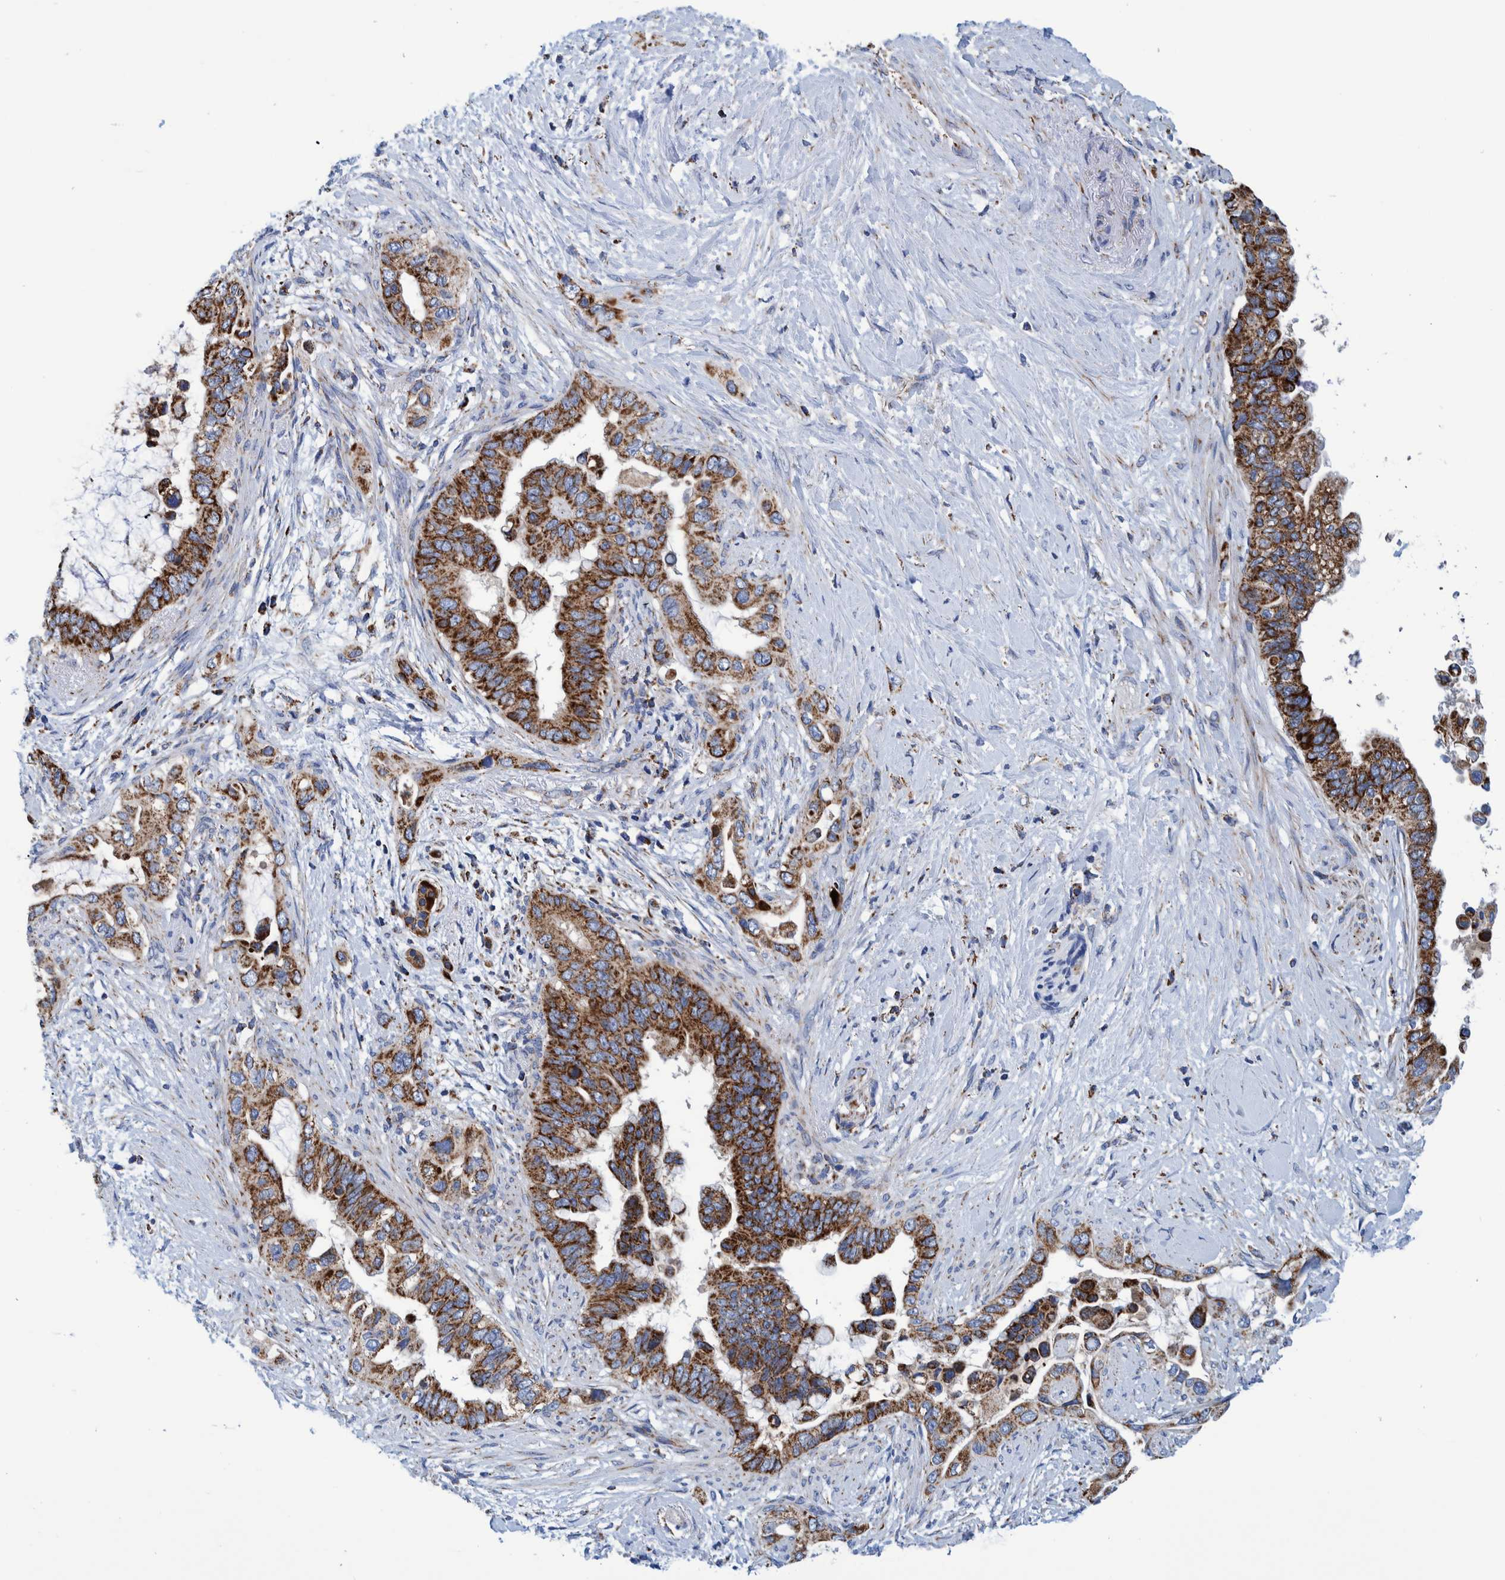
{"staining": {"intensity": "strong", "quantity": ">75%", "location": "cytoplasmic/membranous"}, "tissue": "pancreatic cancer", "cell_type": "Tumor cells", "image_type": "cancer", "snomed": [{"axis": "morphology", "description": "Adenocarcinoma, NOS"}, {"axis": "topography", "description": "Pancreas"}], "caption": "This is a histology image of immunohistochemistry (IHC) staining of pancreatic cancer, which shows strong expression in the cytoplasmic/membranous of tumor cells.", "gene": "BZW2", "patient": {"sex": "female", "age": 56}}